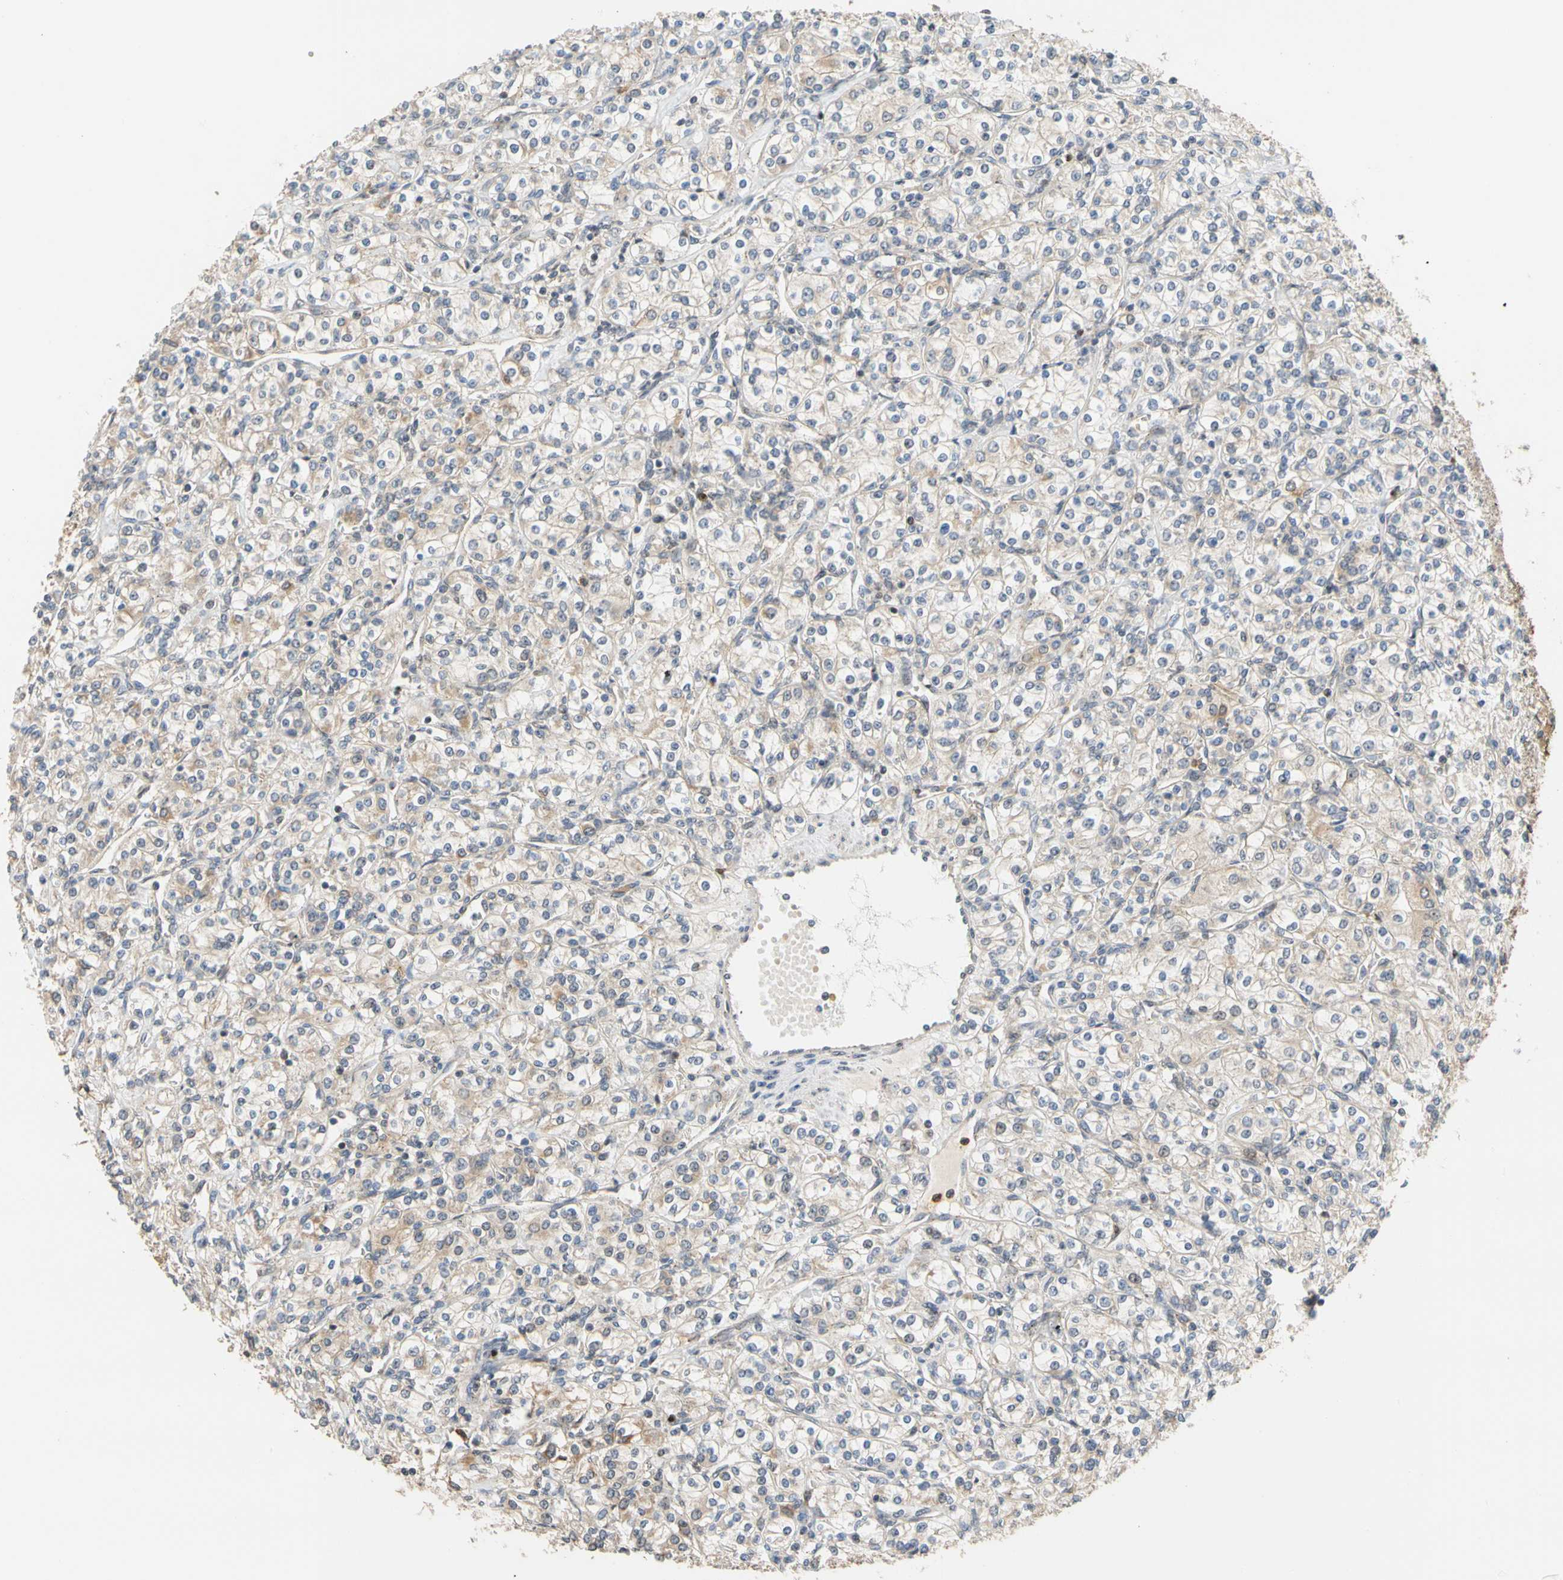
{"staining": {"intensity": "weak", "quantity": "<25%", "location": "cytoplasmic/membranous"}, "tissue": "renal cancer", "cell_type": "Tumor cells", "image_type": "cancer", "snomed": [{"axis": "morphology", "description": "Adenocarcinoma, NOS"}, {"axis": "topography", "description": "Kidney"}], "caption": "IHC micrograph of human renal cancer stained for a protein (brown), which shows no staining in tumor cells.", "gene": "IP6K2", "patient": {"sex": "male", "age": 77}}